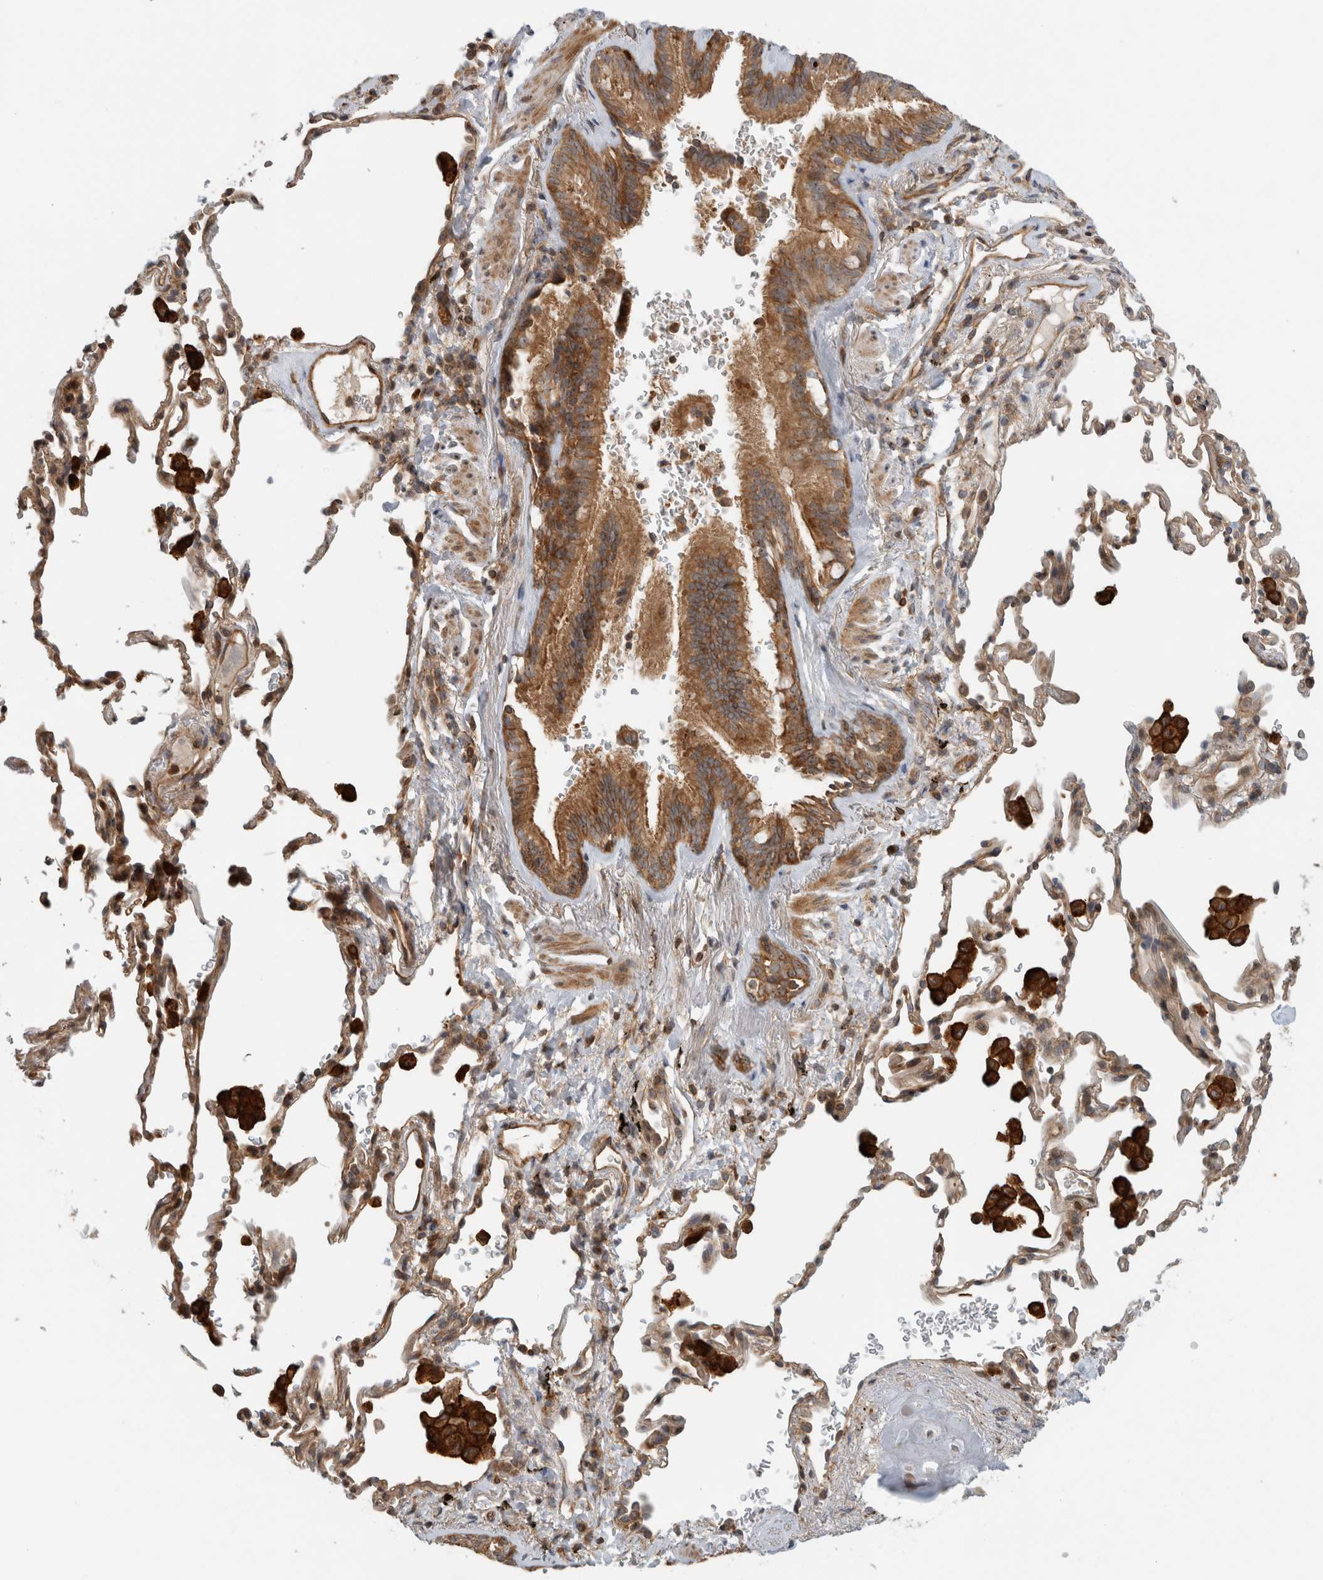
{"staining": {"intensity": "moderate", "quantity": ">75%", "location": "cytoplasmic/membranous,nuclear"}, "tissue": "bronchus", "cell_type": "Respiratory epithelial cells", "image_type": "normal", "snomed": [{"axis": "morphology", "description": "Normal tissue, NOS"}, {"axis": "morphology", "description": "Inflammation, NOS"}, {"axis": "topography", "description": "Bronchus"}], "caption": "Bronchus stained for a protein exhibits moderate cytoplasmic/membranous,nuclear positivity in respiratory epithelial cells. (IHC, brightfield microscopy, high magnification).", "gene": "WASF2", "patient": {"sex": "male", "age": 69}}